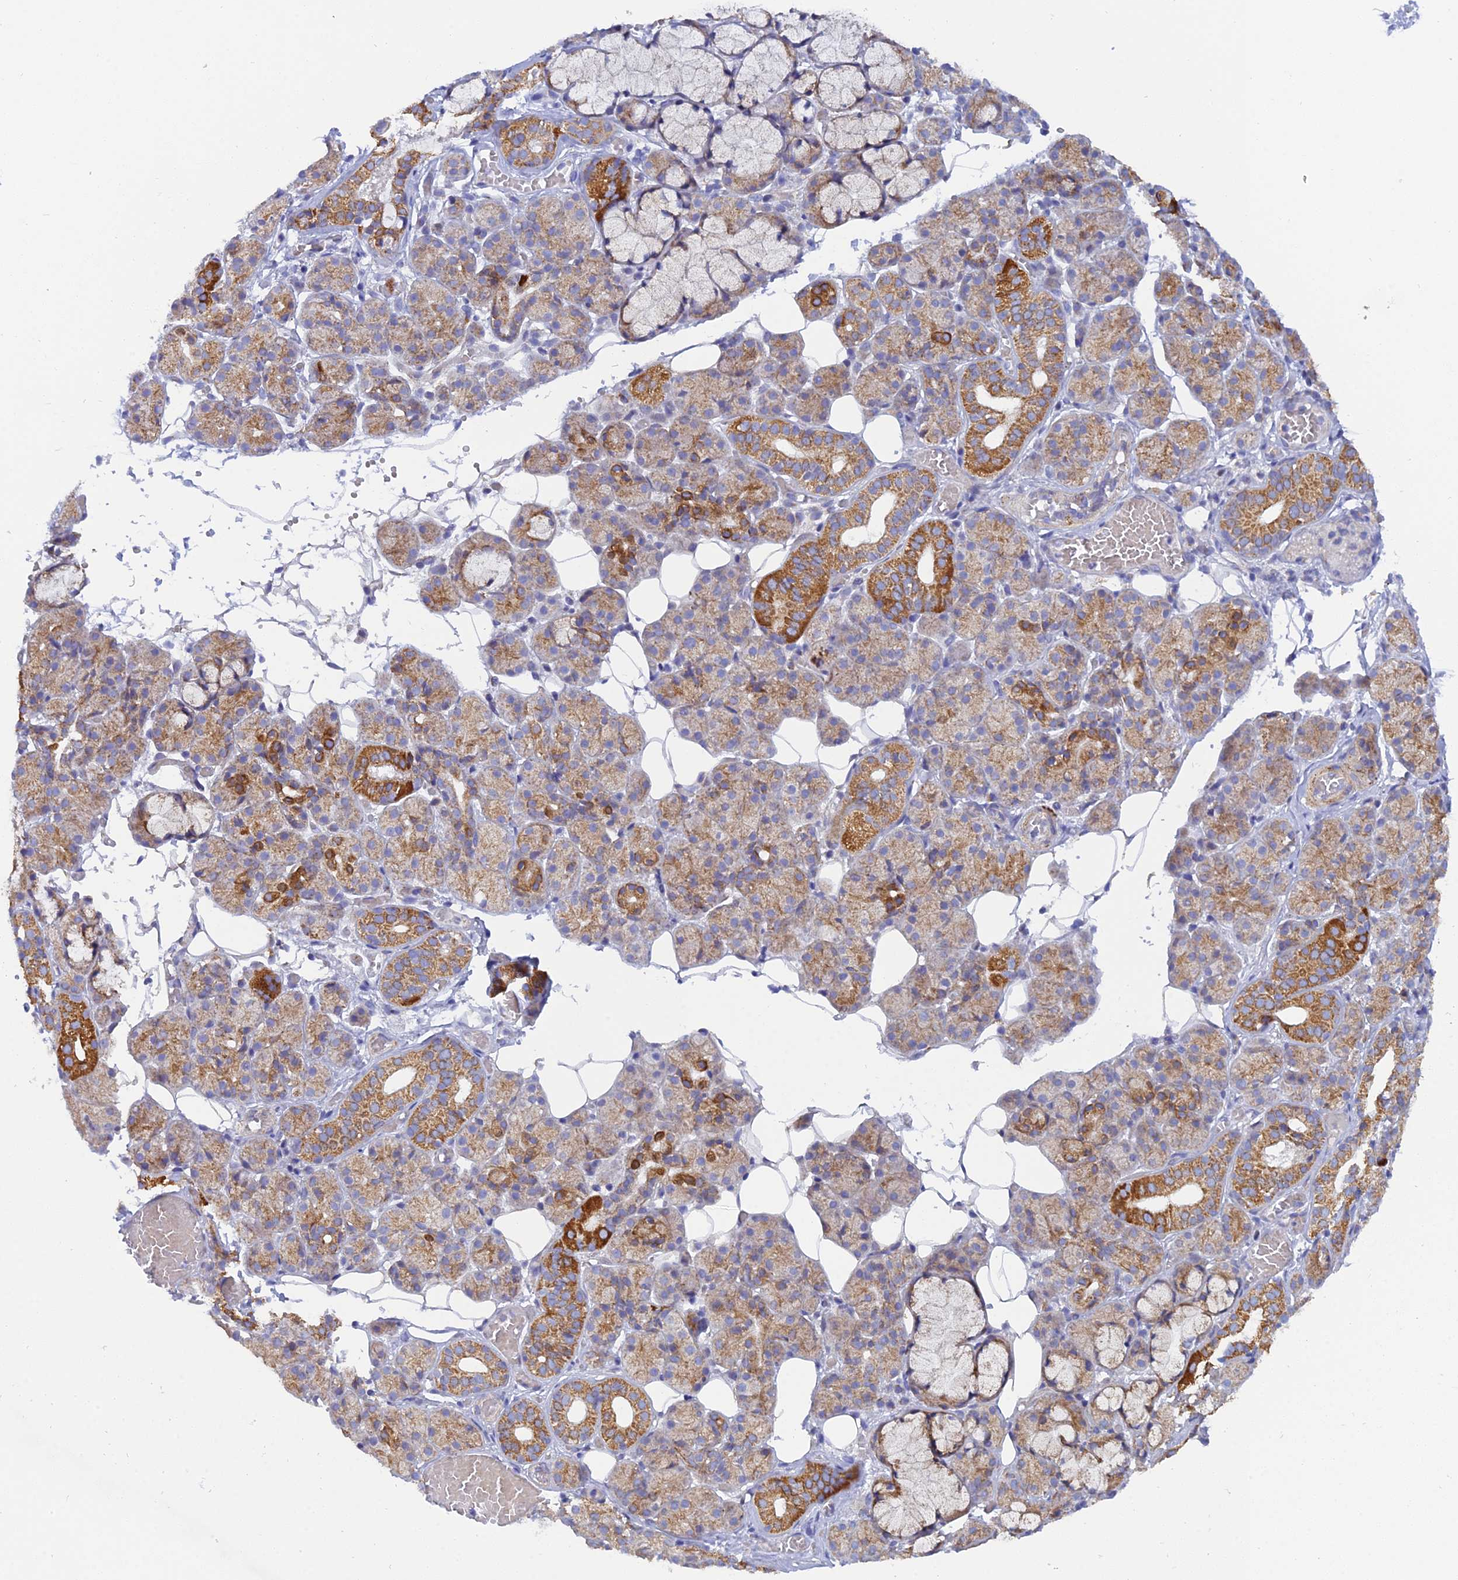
{"staining": {"intensity": "moderate", "quantity": "25%-75%", "location": "cytoplasmic/membranous"}, "tissue": "salivary gland", "cell_type": "Glandular cells", "image_type": "normal", "snomed": [{"axis": "morphology", "description": "Normal tissue, NOS"}, {"axis": "topography", "description": "Salivary gland"}], "caption": "A high-resolution photomicrograph shows immunohistochemistry staining of benign salivary gland, which demonstrates moderate cytoplasmic/membranous positivity in approximately 25%-75% of glandular cells.", "gene": "CSPG4", "patient": {"sex": "male", "age": 63}}